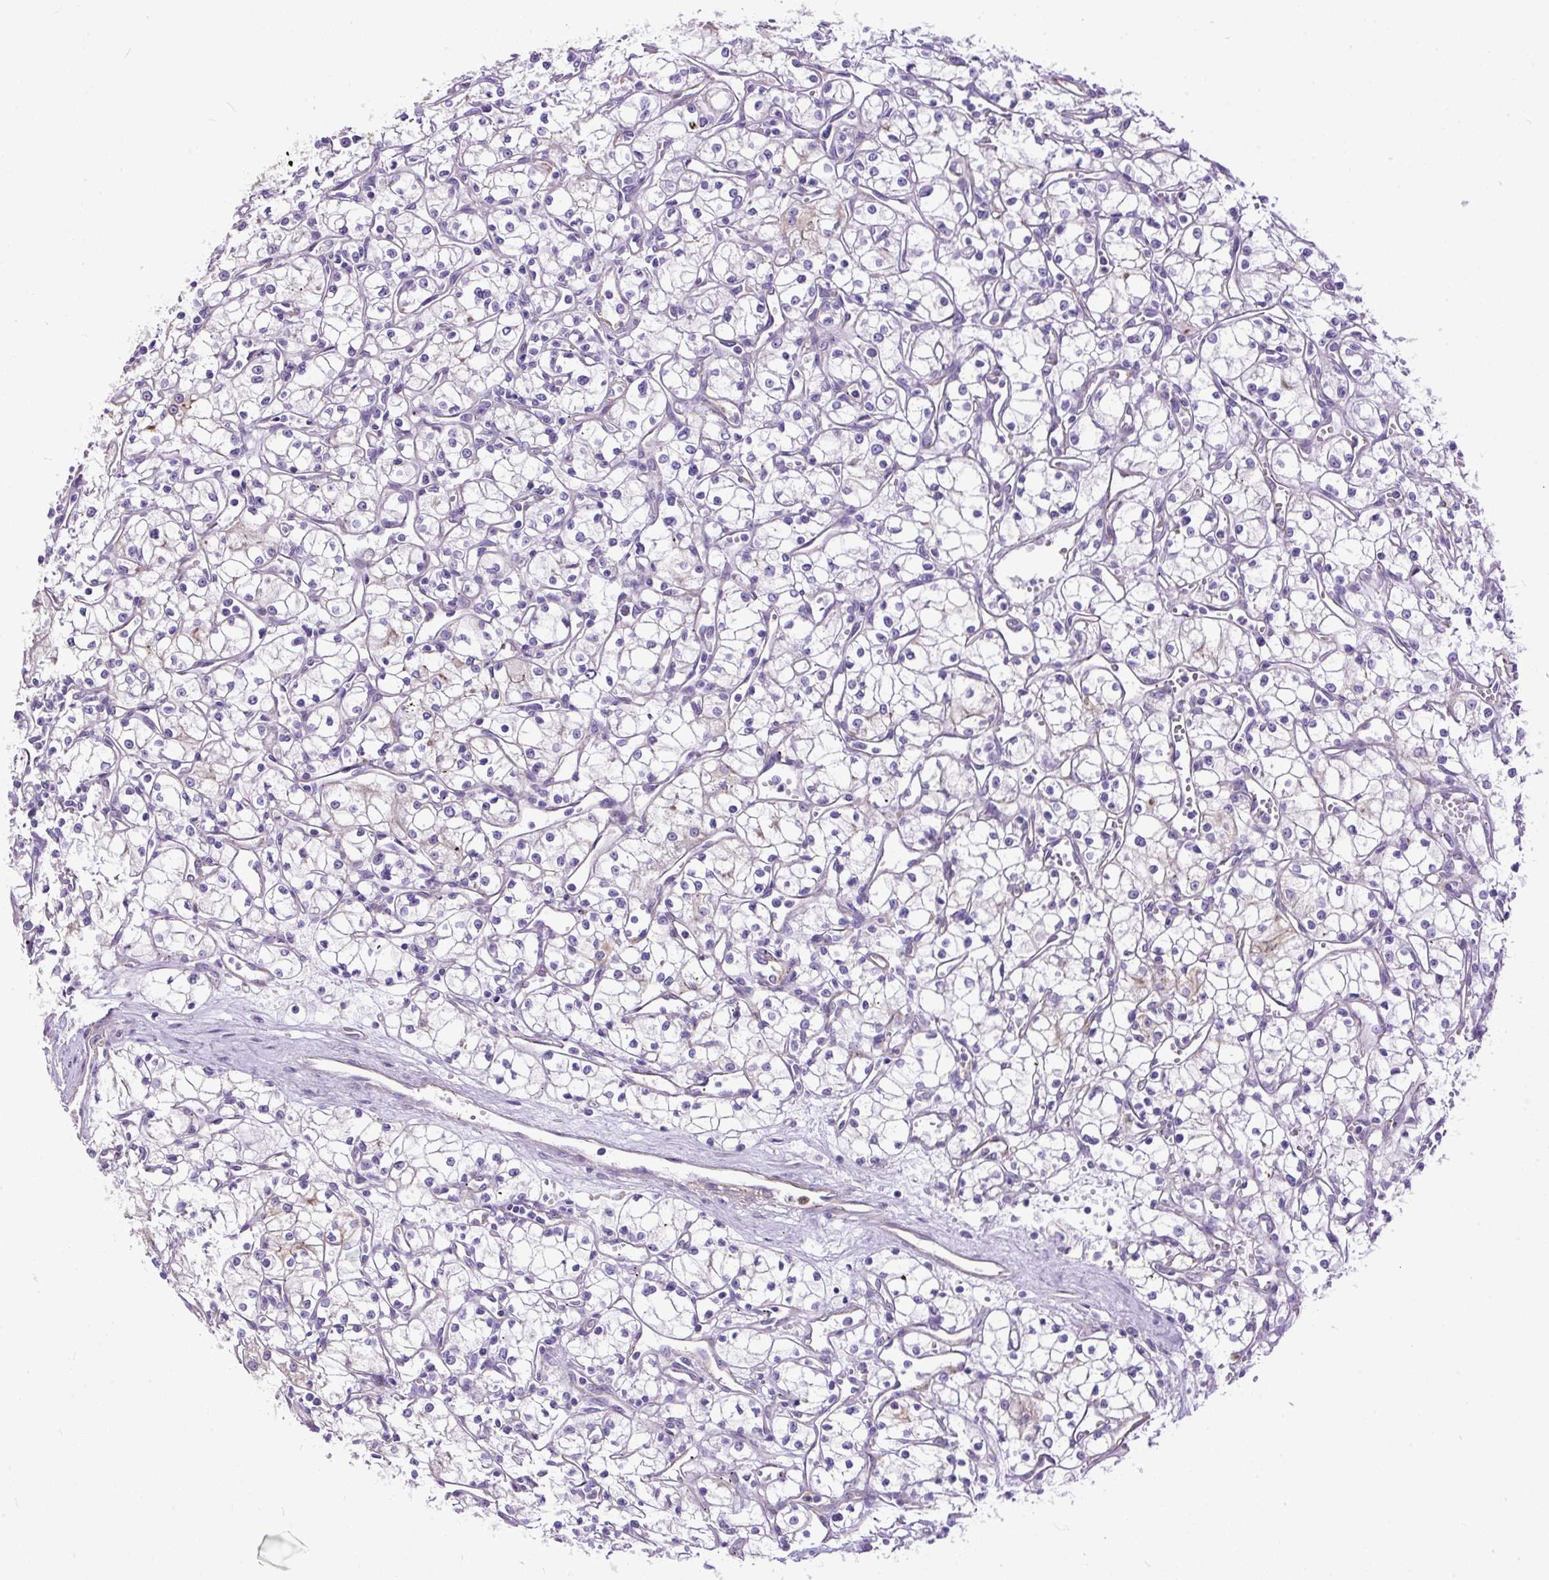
{"staining": {"intensity": "negative", "quantity": "none", "location": "none"}, "tissue": "renal cancer", "cell_type": "Tumor cells", "image_type": "cancer", "snomed": [{"axis": "morphology", "description": "Adenocarcinoma, NOS"}, {"axis": "topography", "description": "Kidney"}], "caption": "The photomicrograph displays no significant expression in tumor cells of renal cancer (adenocarcinoma).", "gene": "MAGEB16", "patient": {"sex": "male", "age": 59}}